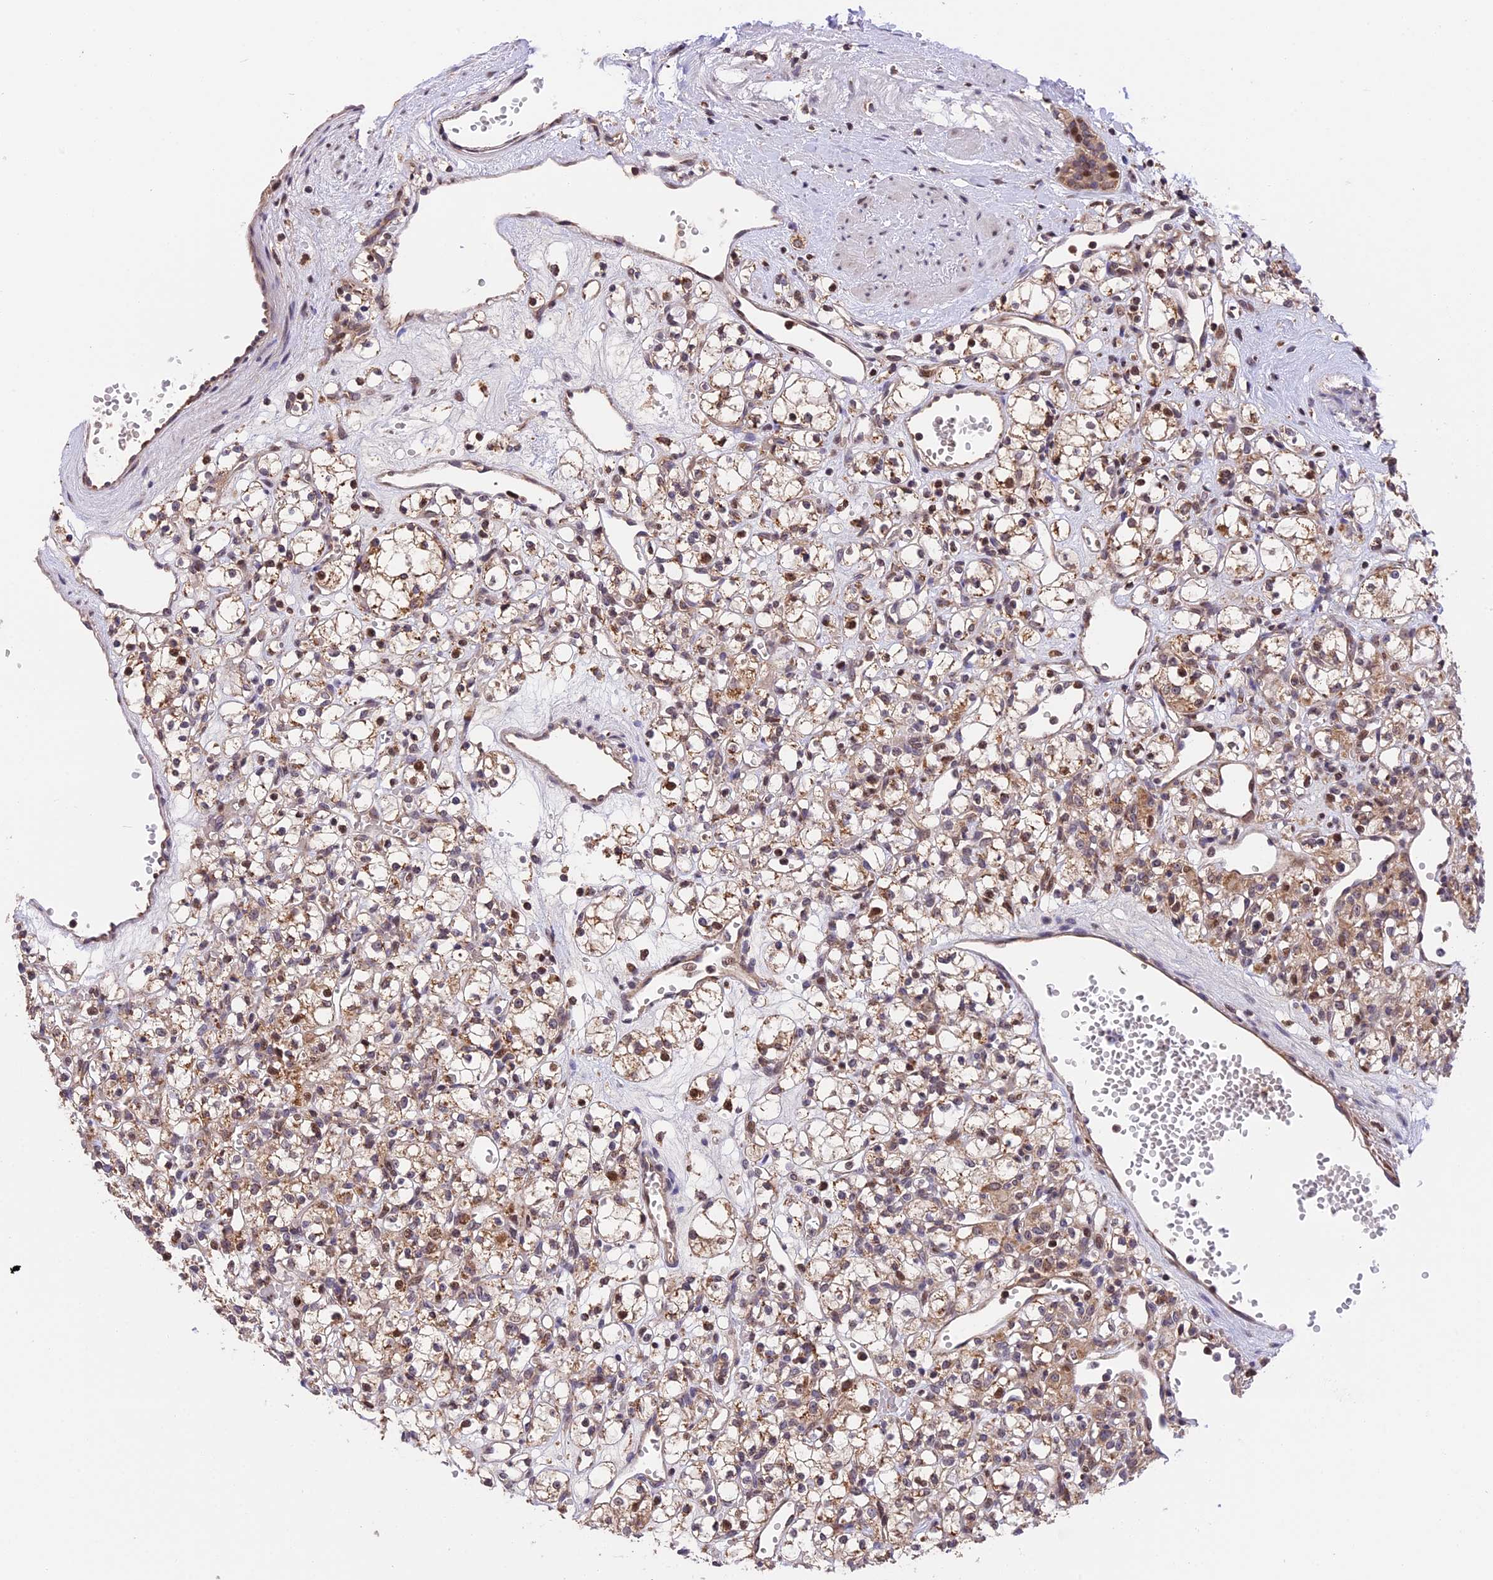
{"staining": {"intensity": "moderate", "quantity": "25%-75%", "location": "cytoplasmic/membranous,nuclear"}, "tissue": "renal cancer", "cell_type": "Tumor cells", "image_type": "cancer", "snomed": [{"axis": "morphology", "description": "Adenocarcinoma, NOS"}, {"axis": "topography", "description": "Kidney"}], "caption": "High-magnification brightfield microscopy of adenocarcinoma (renal) stained with DAB (3,3'-diaminobenzidine) (brown) and counterstained with hematoxylin (blue). tumor cells exhibit moderate cytoplasmic/membranous and nuclear positivity is present in approximately25%-75% of cells.", "gene": "RERGL", "patient": {"sex": "female", "age": 59}}